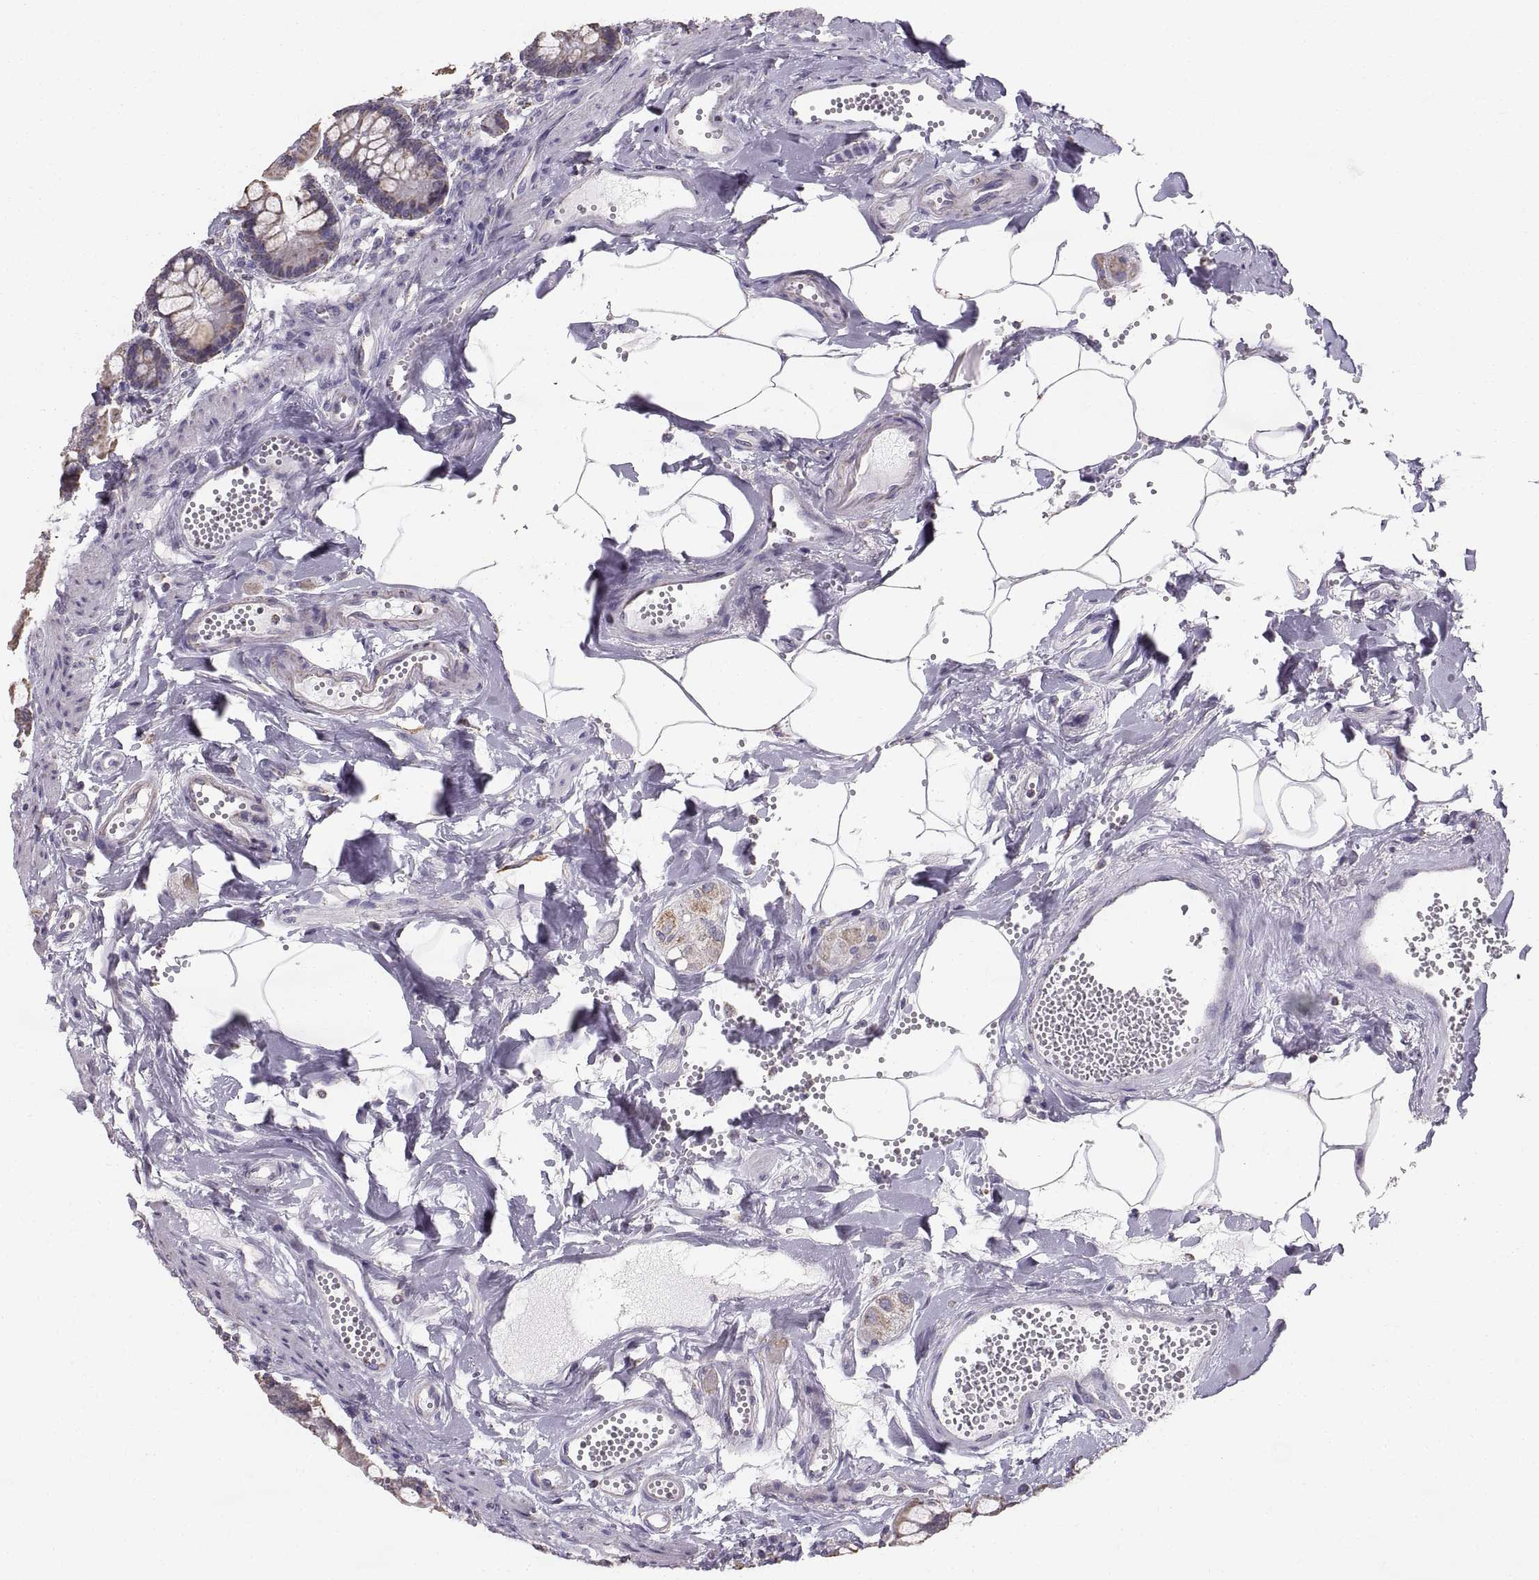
{"staining": {"intensity": "weak", "quantity": "<25%", "location": "cytoplasmic/membranous"}, "tissue": "small intestine", "cell_type": "Glandular cells", "image_type": "normal", "snomed": [{"axis": "morphology", "description": "Normal tissue, NOS"}, {"axis": "topography", "description": "Small intestine"}], "caption": "IHC image of normal small intestine: small intestine stained with DAB (3,3'-diaminobenzidine) exhibits no significant protein staining in glandular cells. (DAB IHC visualized using brightfield microscopy, high magnification).", "gene": "STMND1", "patient": {"sex": "female", "age": 56}}